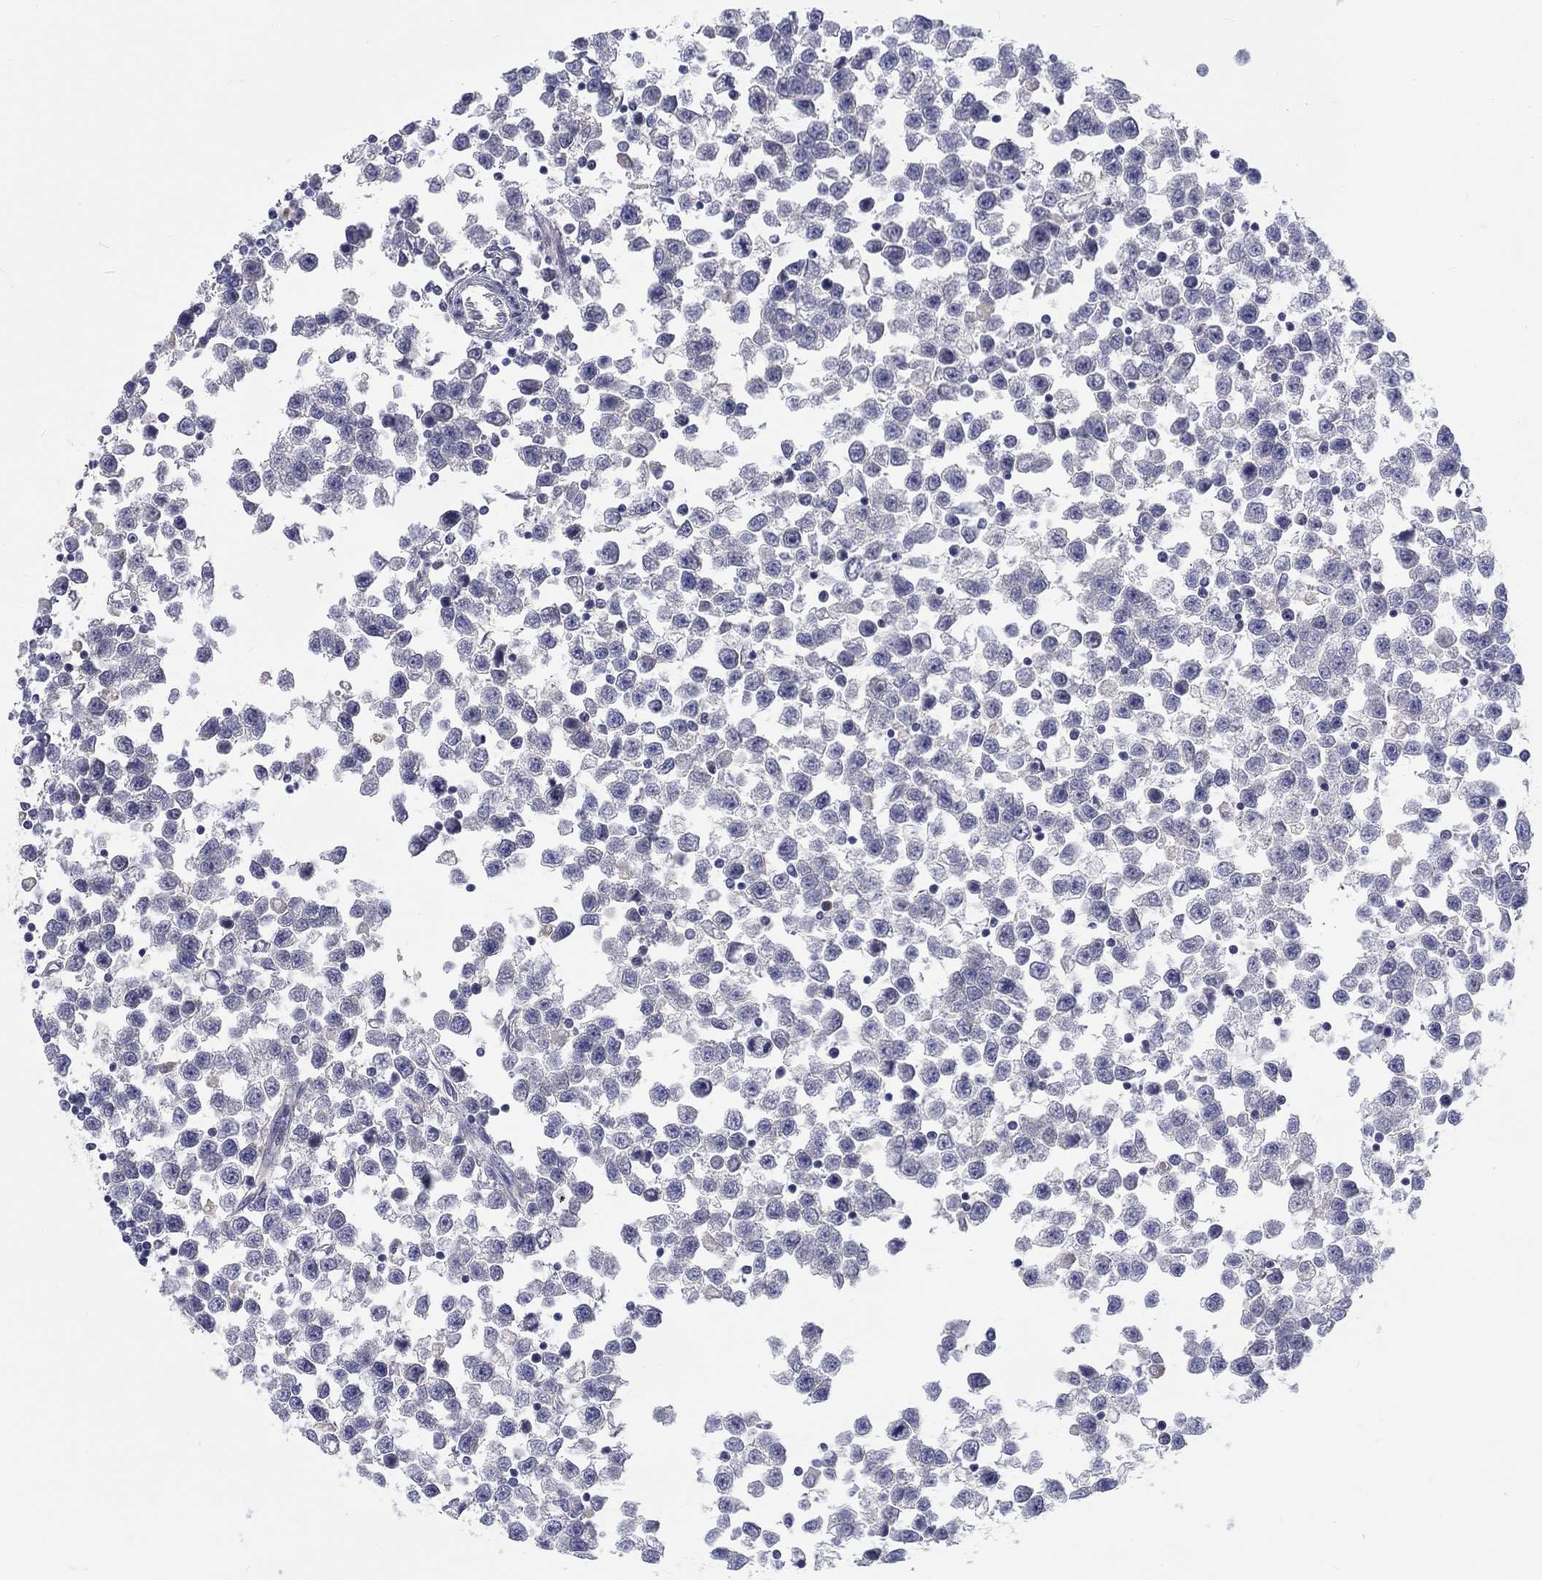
{"staining": {"intensity": "negative", "quantity": "none", "location": "none"}, "tissue": "testis cancer", "cell_type": "Tumor cells", "image_type": "cancer", "snomed": [{"axis": "morphology", "description": "Seminoma, NOS"}, {"axis": "topography", "description": "Testis"}], "caption": "Testis seminoma stained for a protein using immunohistochemistry (IHC) displays no positivity tumor cells.", "gene": "BCO2", "patient": {"sex": "male", "age": 34}}